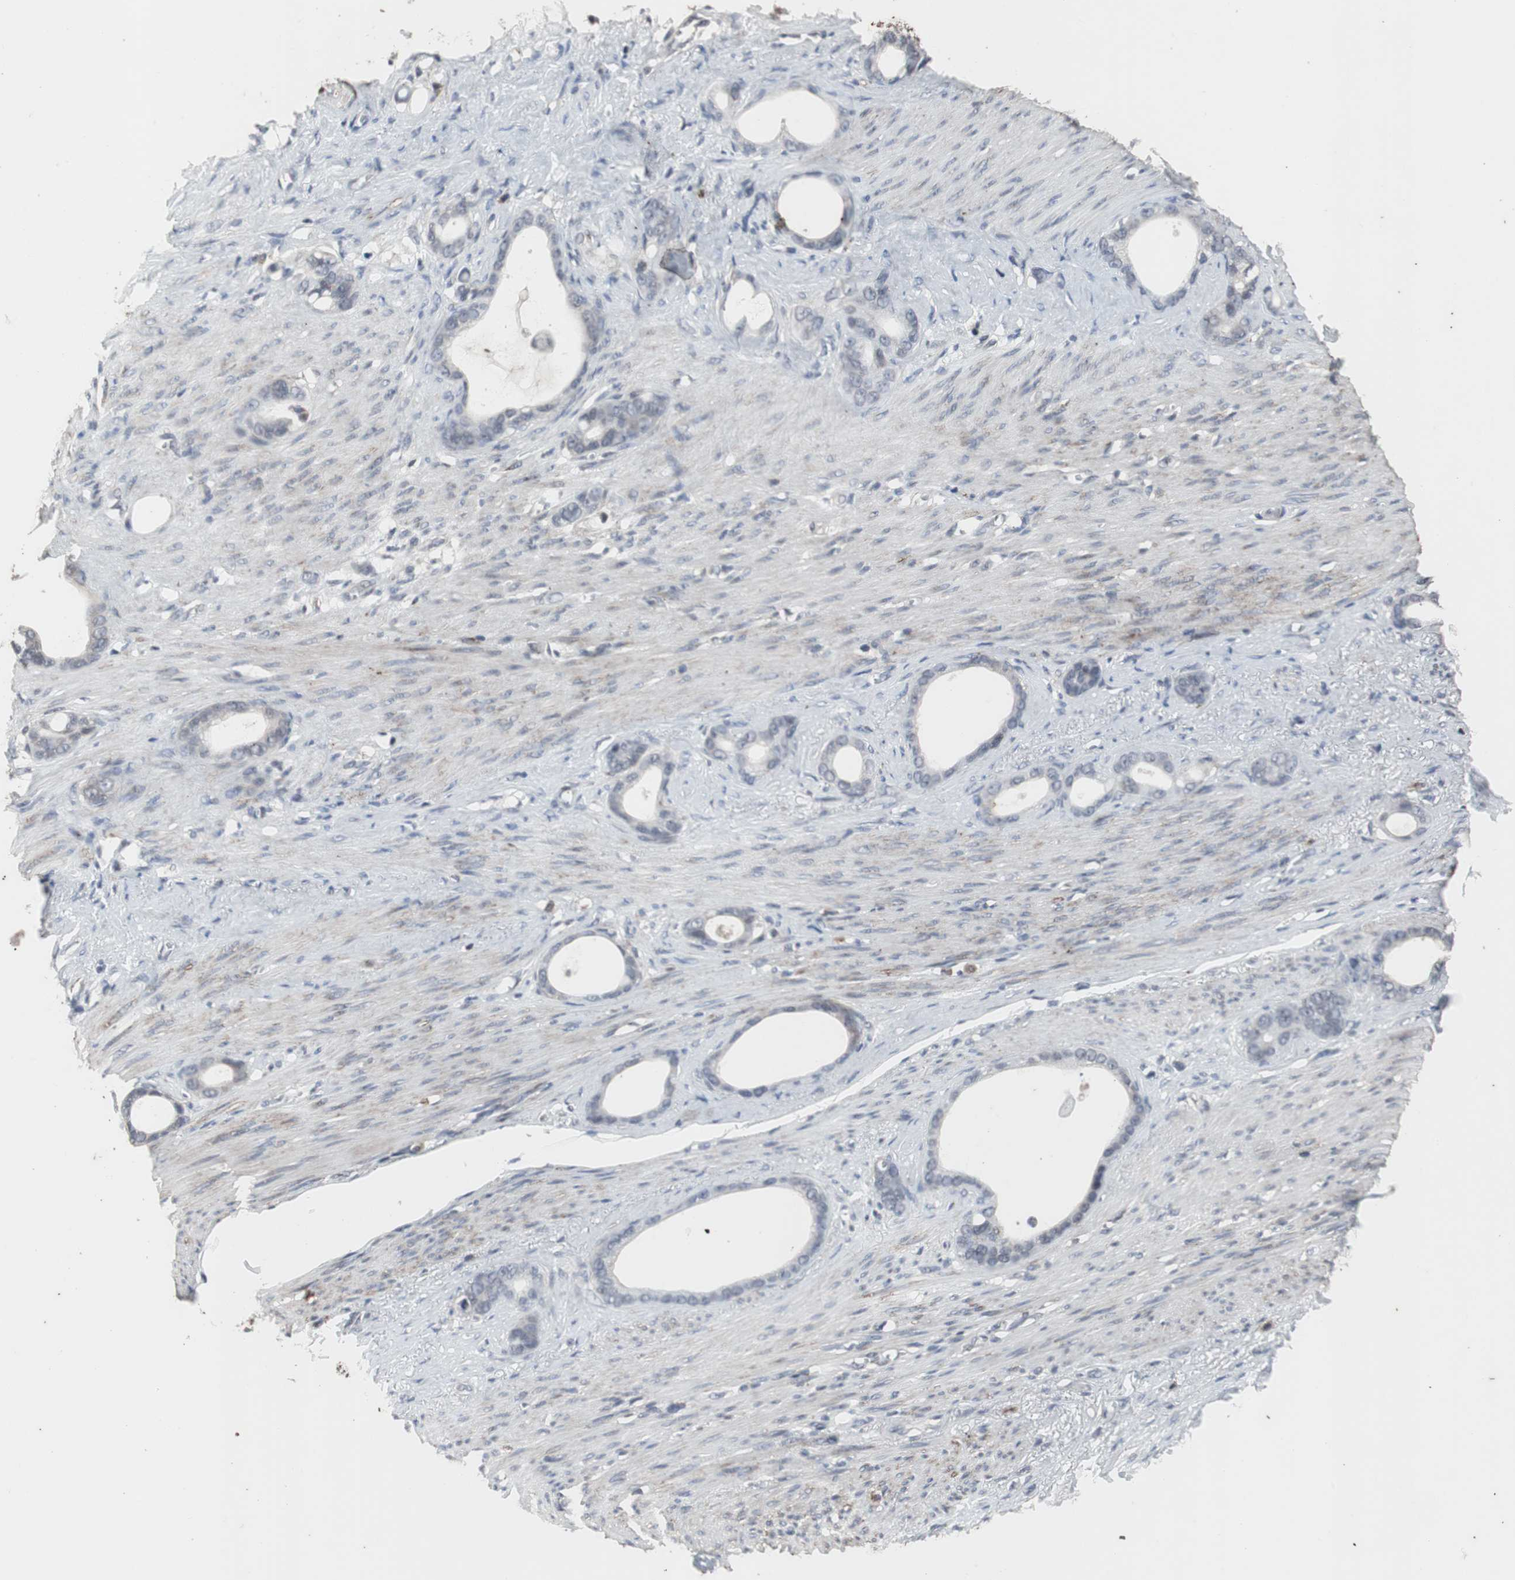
{"staining": {"intensity": "negative", "quantity": "none", "location": "none"}, "tissue": "stomach cancer", "cell_type": "Tumor cells", "image_type": "cancer", "snomed": [{"axis": "morphology", "description": "Adenocarcinoma, NOS"}, {"axis": "topography", "description": "Stomach"}], "caption": "Stomach adenocarcinoma stained for a protein using IHC displays no staining tumor cells.", "gene": "CRADD", "patient": {"sex": "female", "age": 75}}